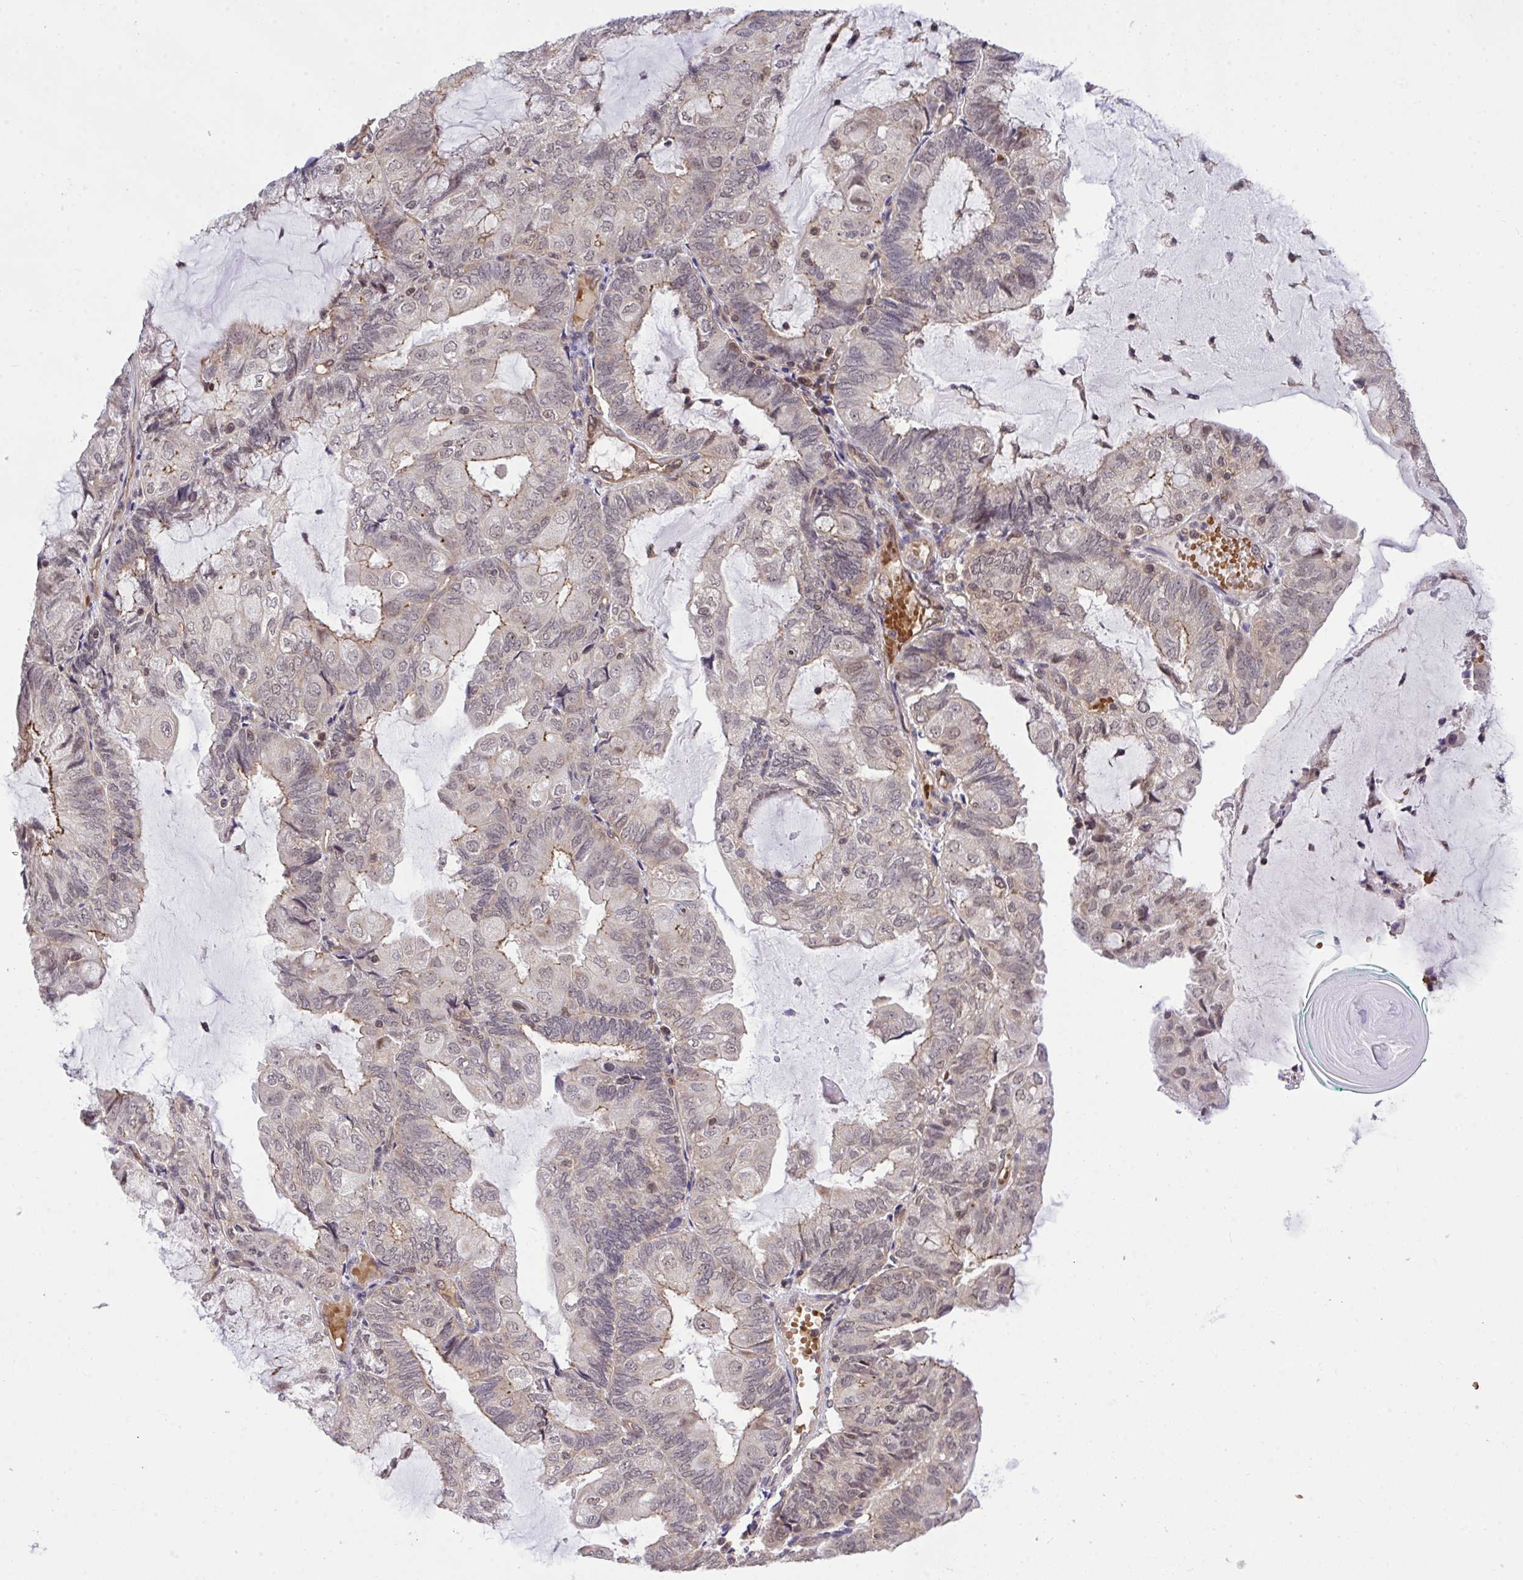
{"staining": {"intensity": "moderate", "quantity": "<25%", "location": "cytoplasmic/membranous,nuclear"}, "tissue": "endometrial cancer", "cell_type": "Tumor cells", "image_type": "cancer", "snomed": [{"axis": "morphology", "description": "Adenocarcinoma, NOS"}, {"axis": "topography", "description": "Endometrium"}], "caption": "Human endometrial cancer (adenocarcinoma) stained for a protein (brown) shows moderate cytoplasmic/membranous and nuclear positive positivity in about <25% of tumor cells.", "gene": "PPP1CA", "patient": {"sex": "female", "age": 81}}